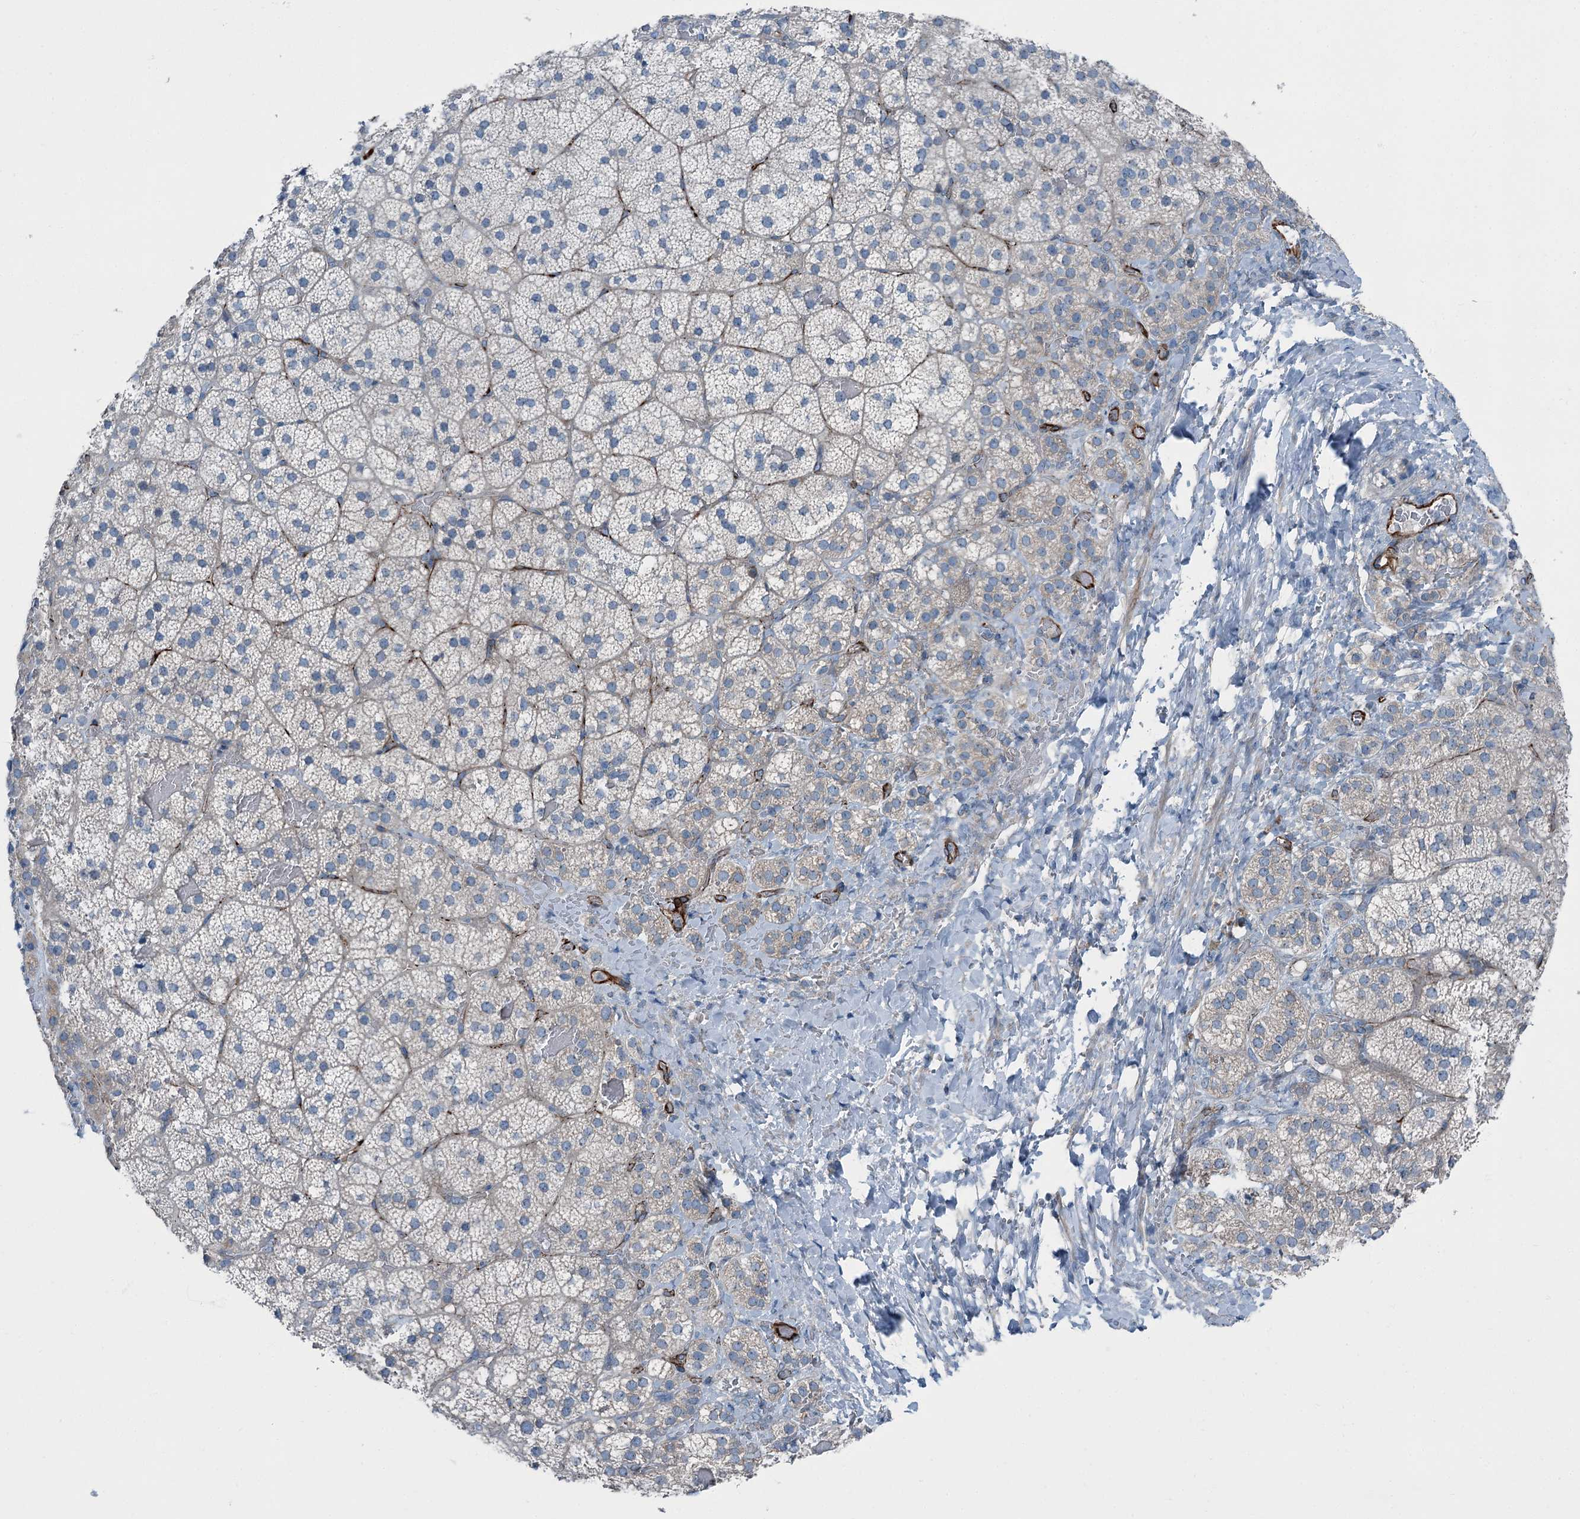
{"staining": {"intensity": "weak", "quantity": "<25%", "location": "cytoplasmic/membranous"}, "tissue": "adrenal gland", "cell_type": "Glandular cells", "image_type": "normal", "snomed": [{"axis": "morphology", "description": "Normal tissue, NOS"}, {"axis": "topography", "description": "Adrenal gland"}], "caption": "A photomicrograph of adrenal gland stained for a protein displays no brown staining in glandular cells. The staining is performed using DAB brown chromogen with nuclei counter-stained in using hematoxylin.", "gene": "AXL", "patient": {"sex": "female", "age": 44}}